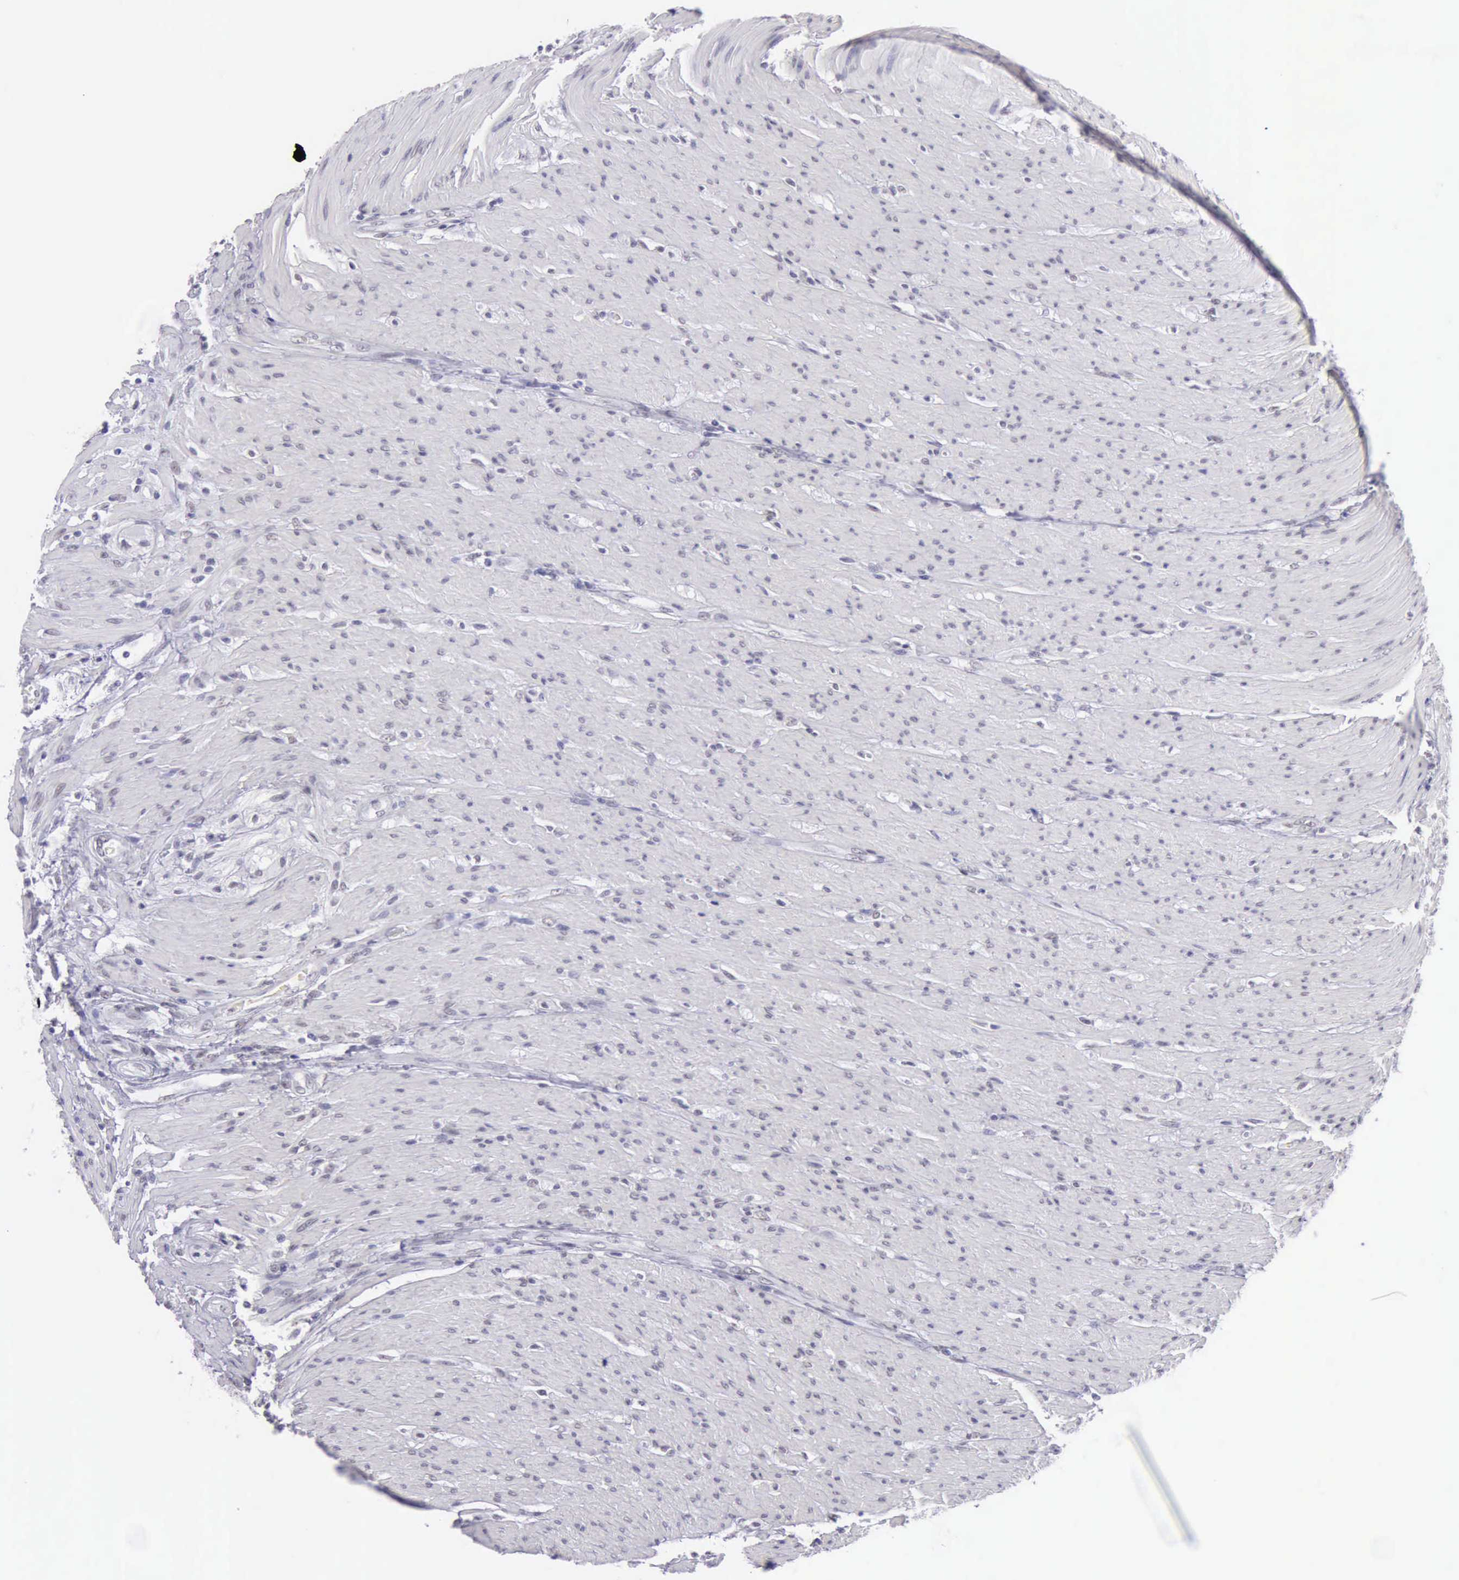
{"staining": {"intensity": "negative", "quantity": "none", "location": "none"}, "tissue": "colorectal cancer", "cell_type": "Tumor cells", "image_type": "cancer", "snomed": [{"axis": "morphology", "description": "Adenocarcinoma, NOS"}, {"axis": "topography", "description": "Colon"}], "caption": "Immunohistochemical staining of human adenocarcinoma (colorectal) shows no significant expression in tumor cells. (DAB IHC, high magnification).", "gene": "EP300", "patient": {"sex": "female", "age": 46}}